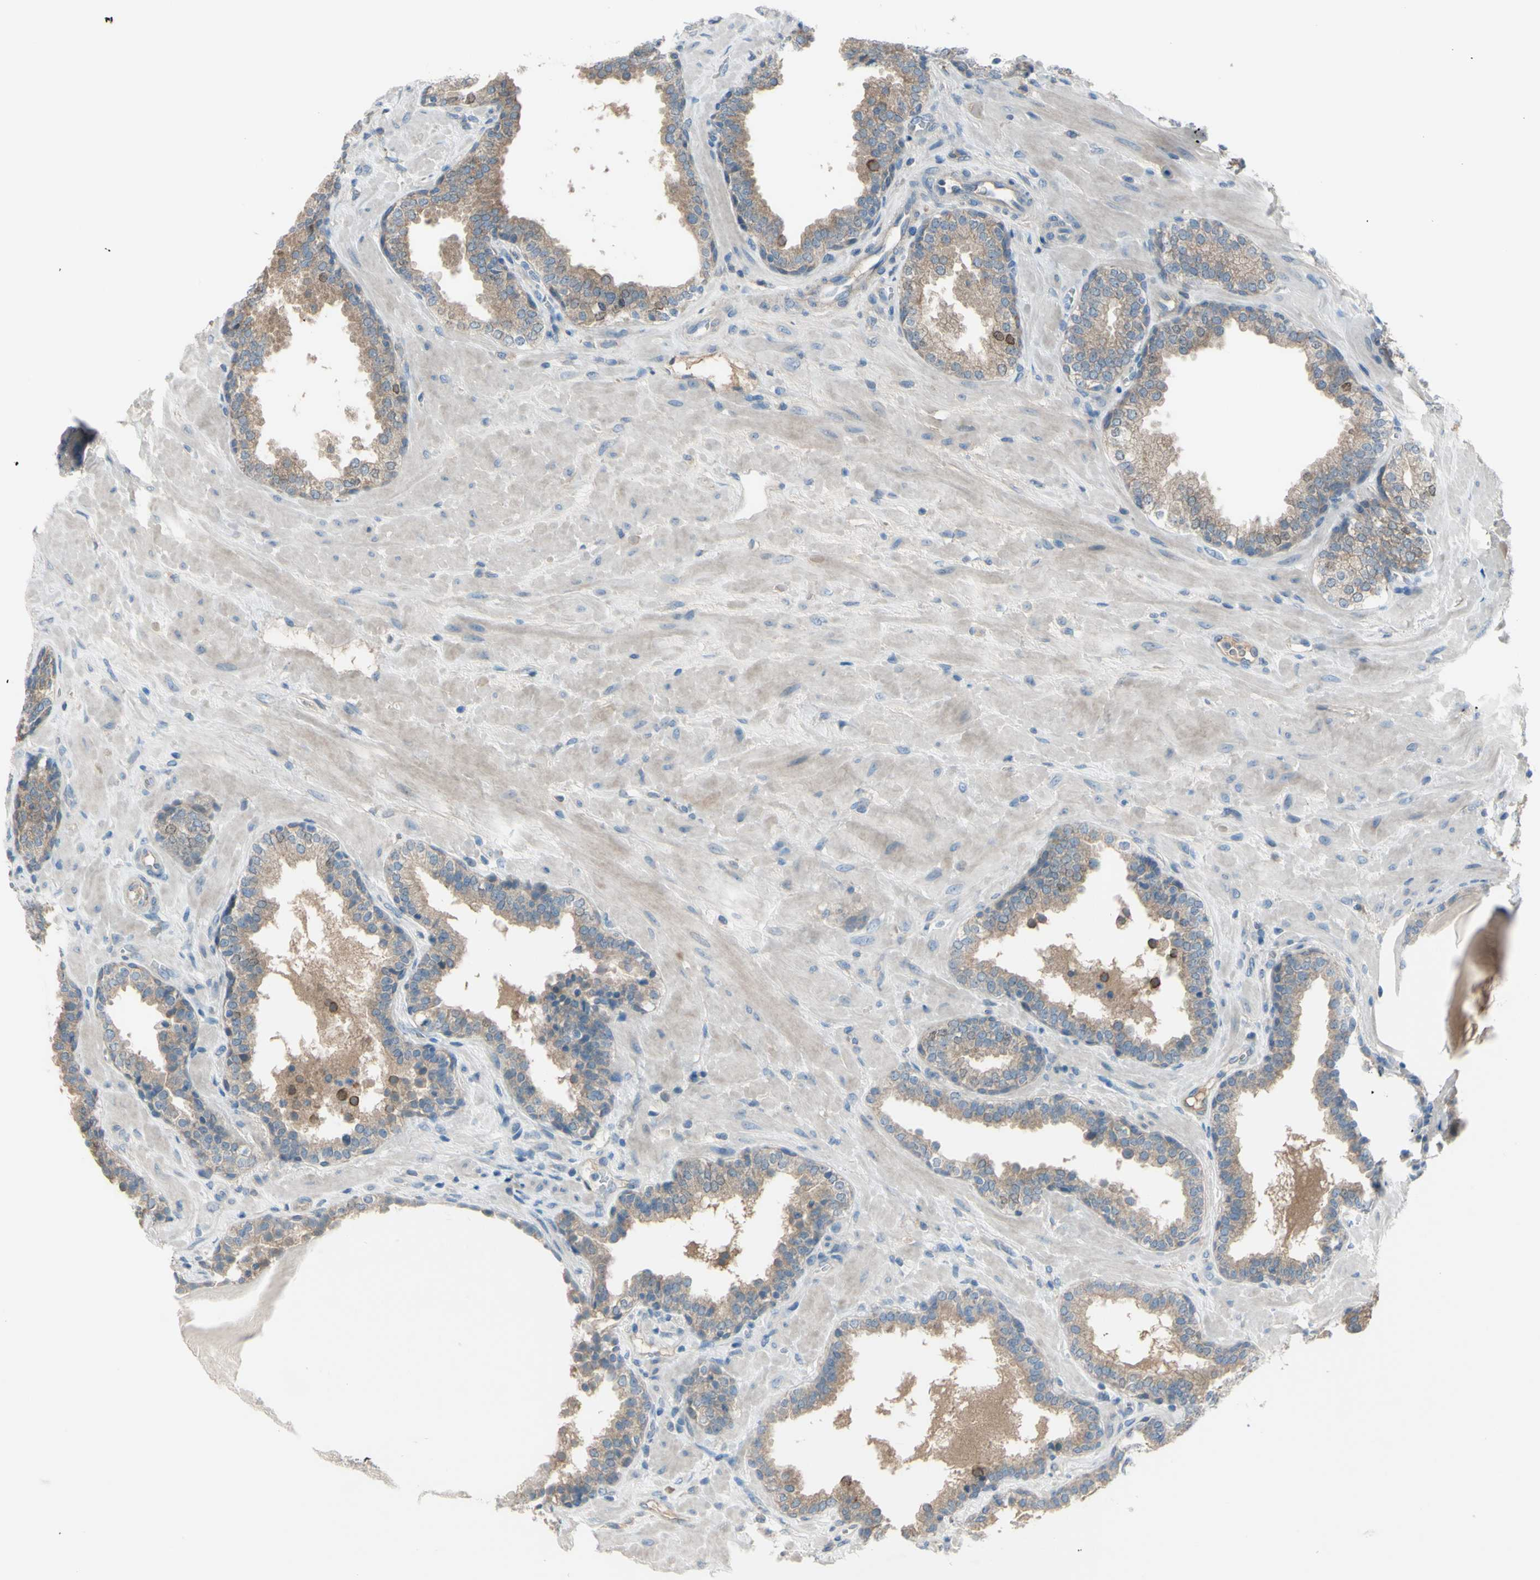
{"staining": {"intensity": "moderate", "quantity": "<25%", "location": "cytoplasmic/membranous,nuclear"}, "tissue": "prostate", "cell_type": "Glandular cells", "image_type": "normal", "snomed": [{"axis": "morphology", "description": "Normal tissue, NOS"}, {"axis": "topography", "description": "Prostate"}], "caption": "Protein expression analysis of normal prostate demonstrates moderate cytoplasmic/membranous,nuclear expression in approximately <25% of glandular cells.", "gene": "ATRN", "patient": {"sex": "male", "age": 51}}